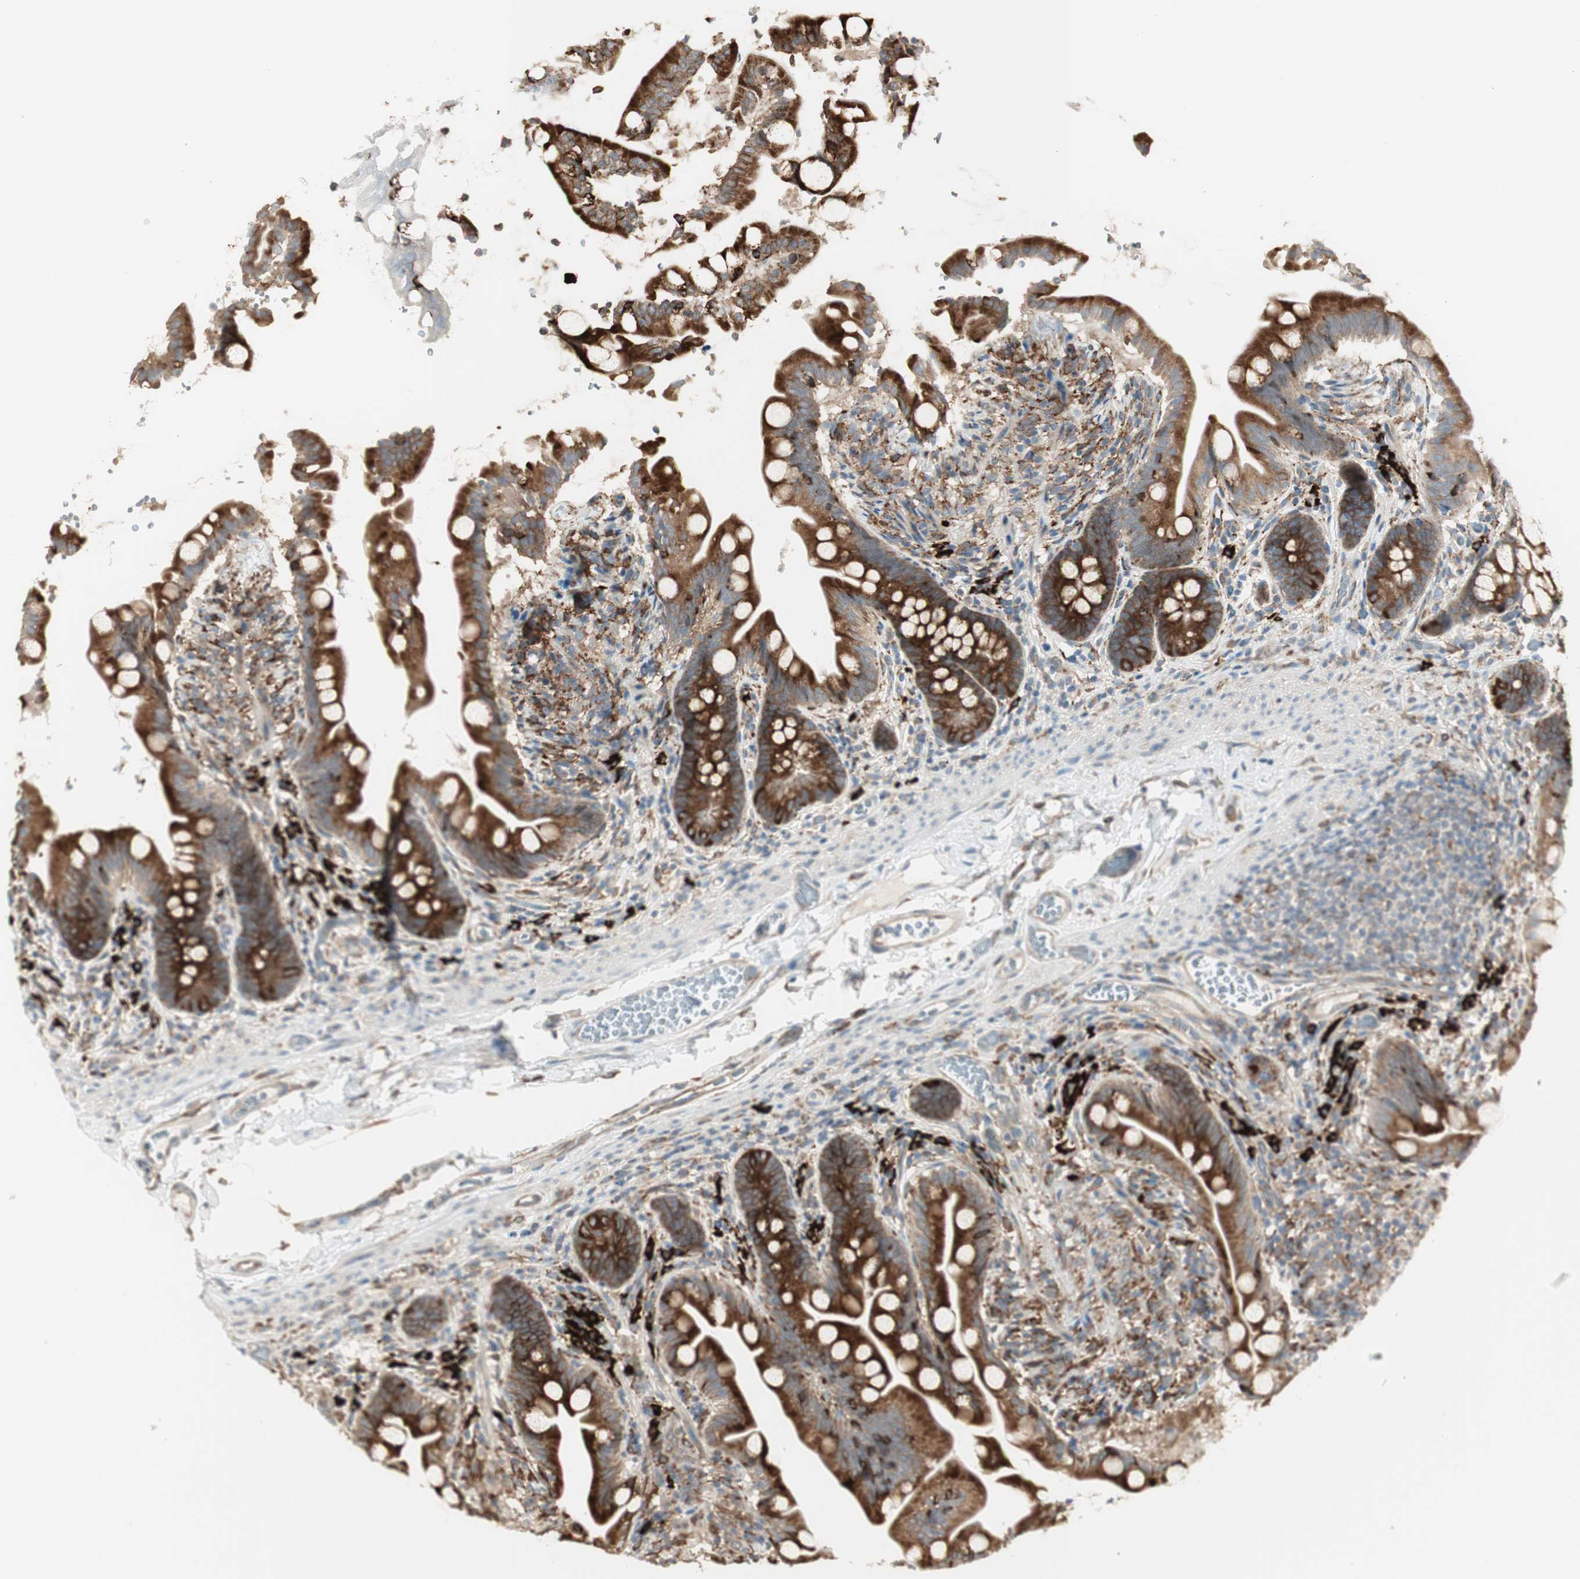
{"staining": {"intensity": "strong", "quantity": ">75%", "location": "cytoplasmic/membranous"}, "tissue": "small intestine", "cell_type": "Glandular cells", "image_type": "normal", "snomed": [{"axis": "morphology", "description": "Normal tissue, NOS"}, {"axis": "topography", "description": "Small intestine"}], "caption": "Small intestine stained with DAB (3,3'-diaminobenzidine) immunohistochemistry (IHC) demonstrates high levels of strong cytoplasmic/membranous staining in about >75% of glandular cells. (Stains: DAB in brown, nuclei in blue, Microscopy: brightfield microscopy at high magnification).", "gene": "HSP90B1", "patient": {"sex": "female", "age": 56}}